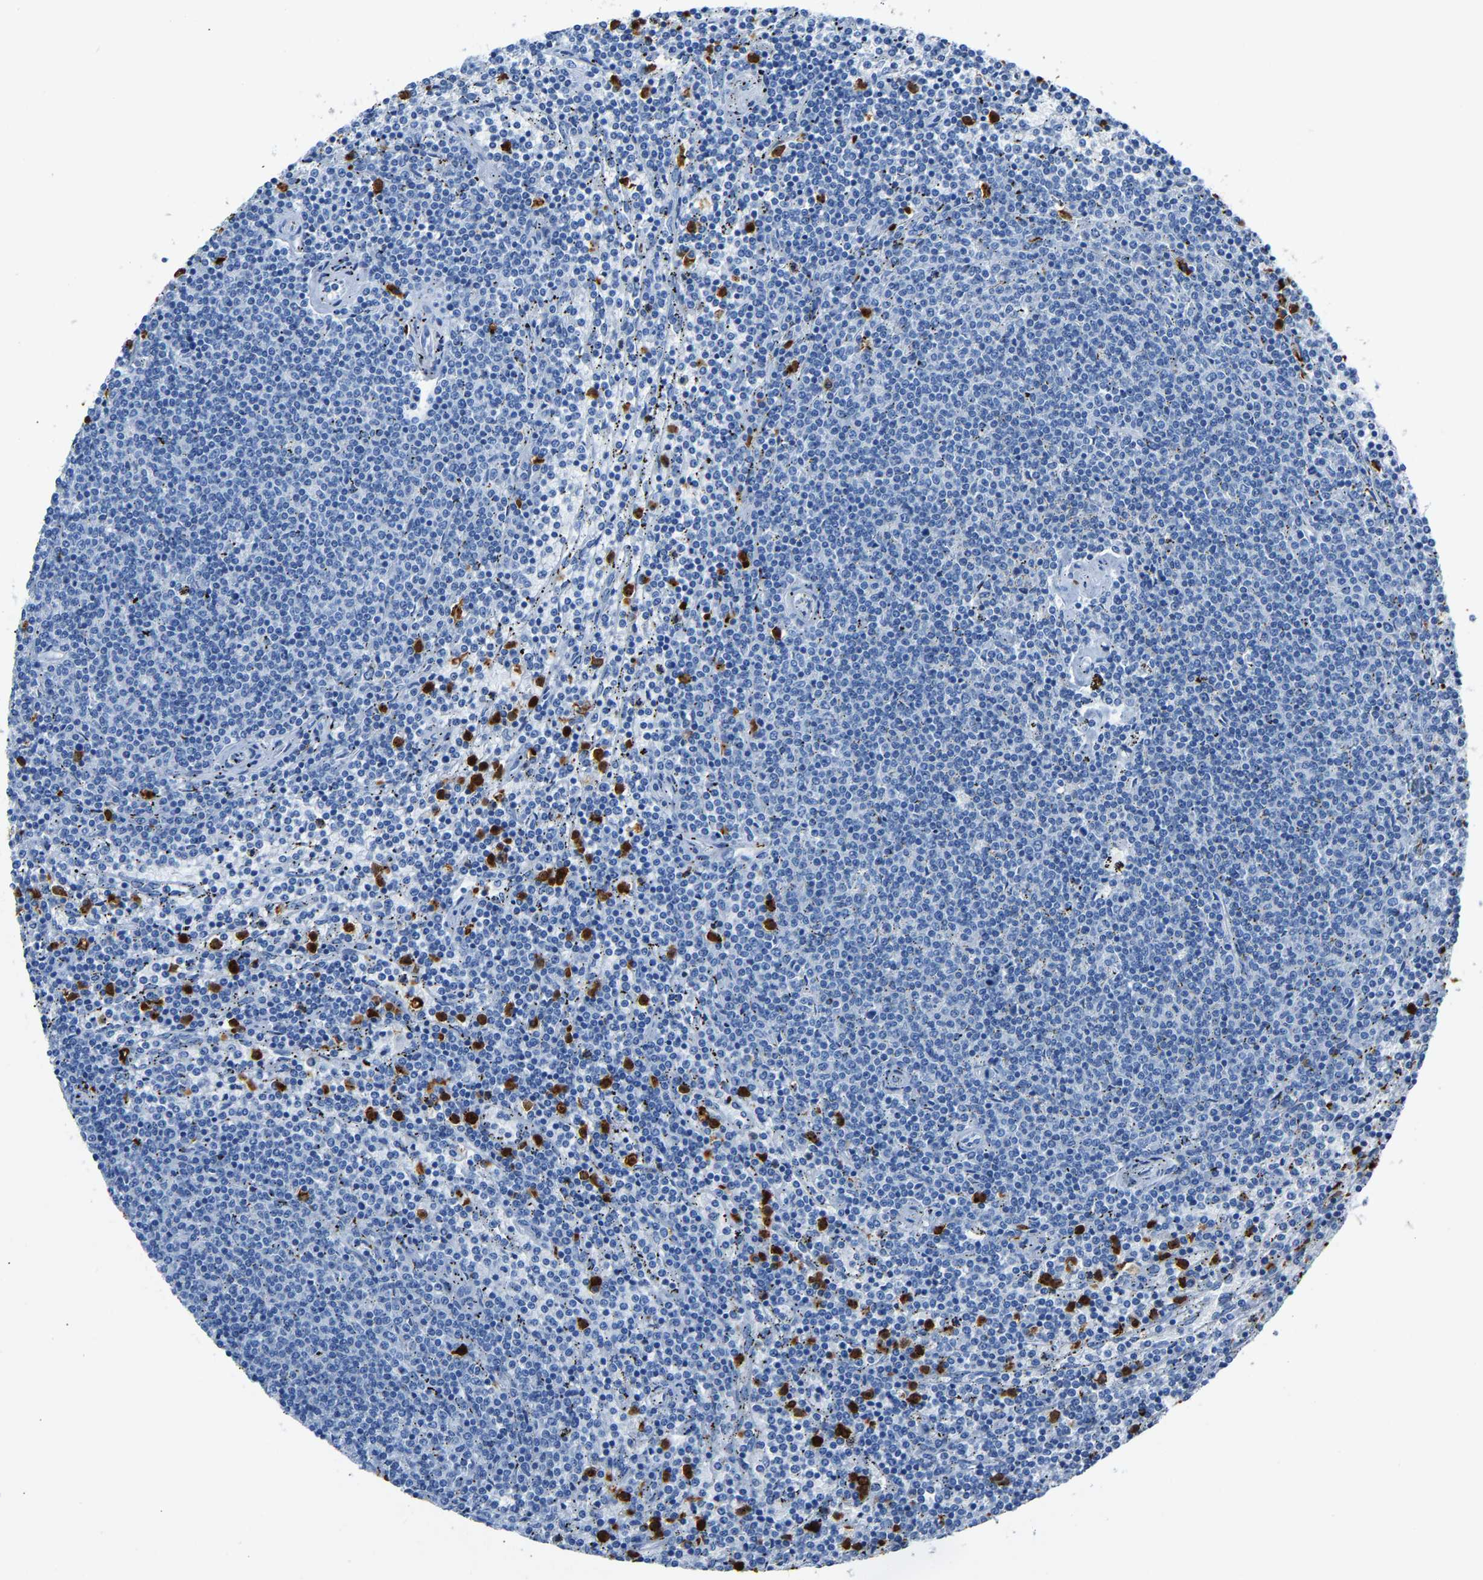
{"staining": {"intensity": "negative", "quantity": "none", "location": "none"}, "tissue": "lymphoma", "cell_type": "Tumor cells", "image_type": "cancer", "snomed": [{"axis": "morphology", "description": "Malignant lymphoma, non-Hodgkin's type, Low grade"}, {"axis": "topography", "description": "Spleen"}], "caption": "DAB (3,3'-diaminobenzidine) immunohistochemical staining of human low-grade malignant lymphoma, non-Hodgkin's type demonstrates no significant positivity in tumor cells.", "gene": "S100P", "patient": {"sex": "female", "age": 50}}